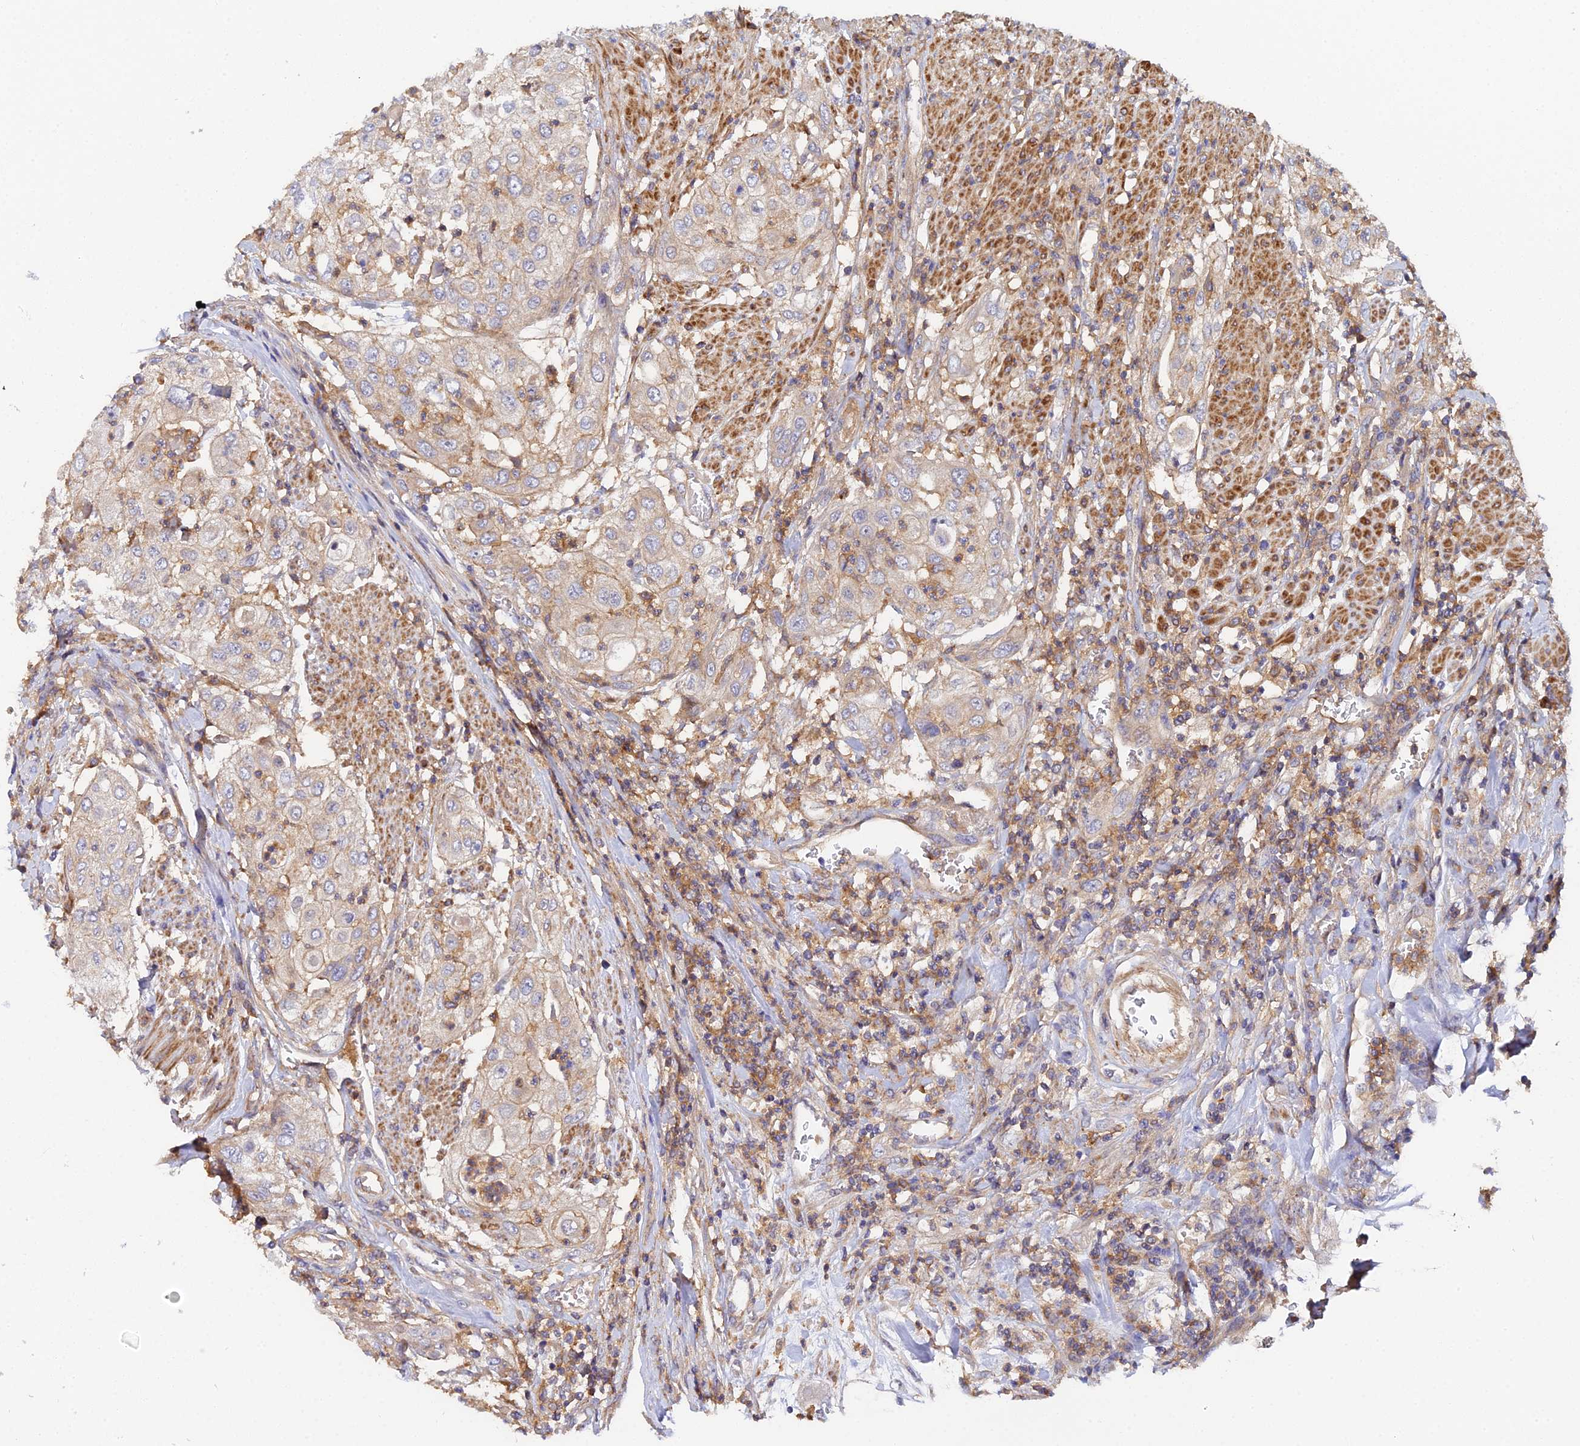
{"staining": {"intensity": "weak", "quantity": ">75%", "location": "cytoplasmic/membranous"}, "tissue": "urothelial cancer", "cell_type": "Tumor cells", "image_type": "cancer", "snomed": [{"axis": "morphology", "description": "Urothelial carcinoma, High grade"}, {"axis": "topography", "description": "Urinary bladder"}], "caption": "Urothelial carcinoma (high-grade) stained with DAB IHC displays low levels of weak cytoplasmic/membranous positivity in about >75% of tumor cells. (brown staining indicates protein expression, while blue staining denotes nuclei).", "gene": "GNG5B", "patient": {"sex": "female", "age": 79}}